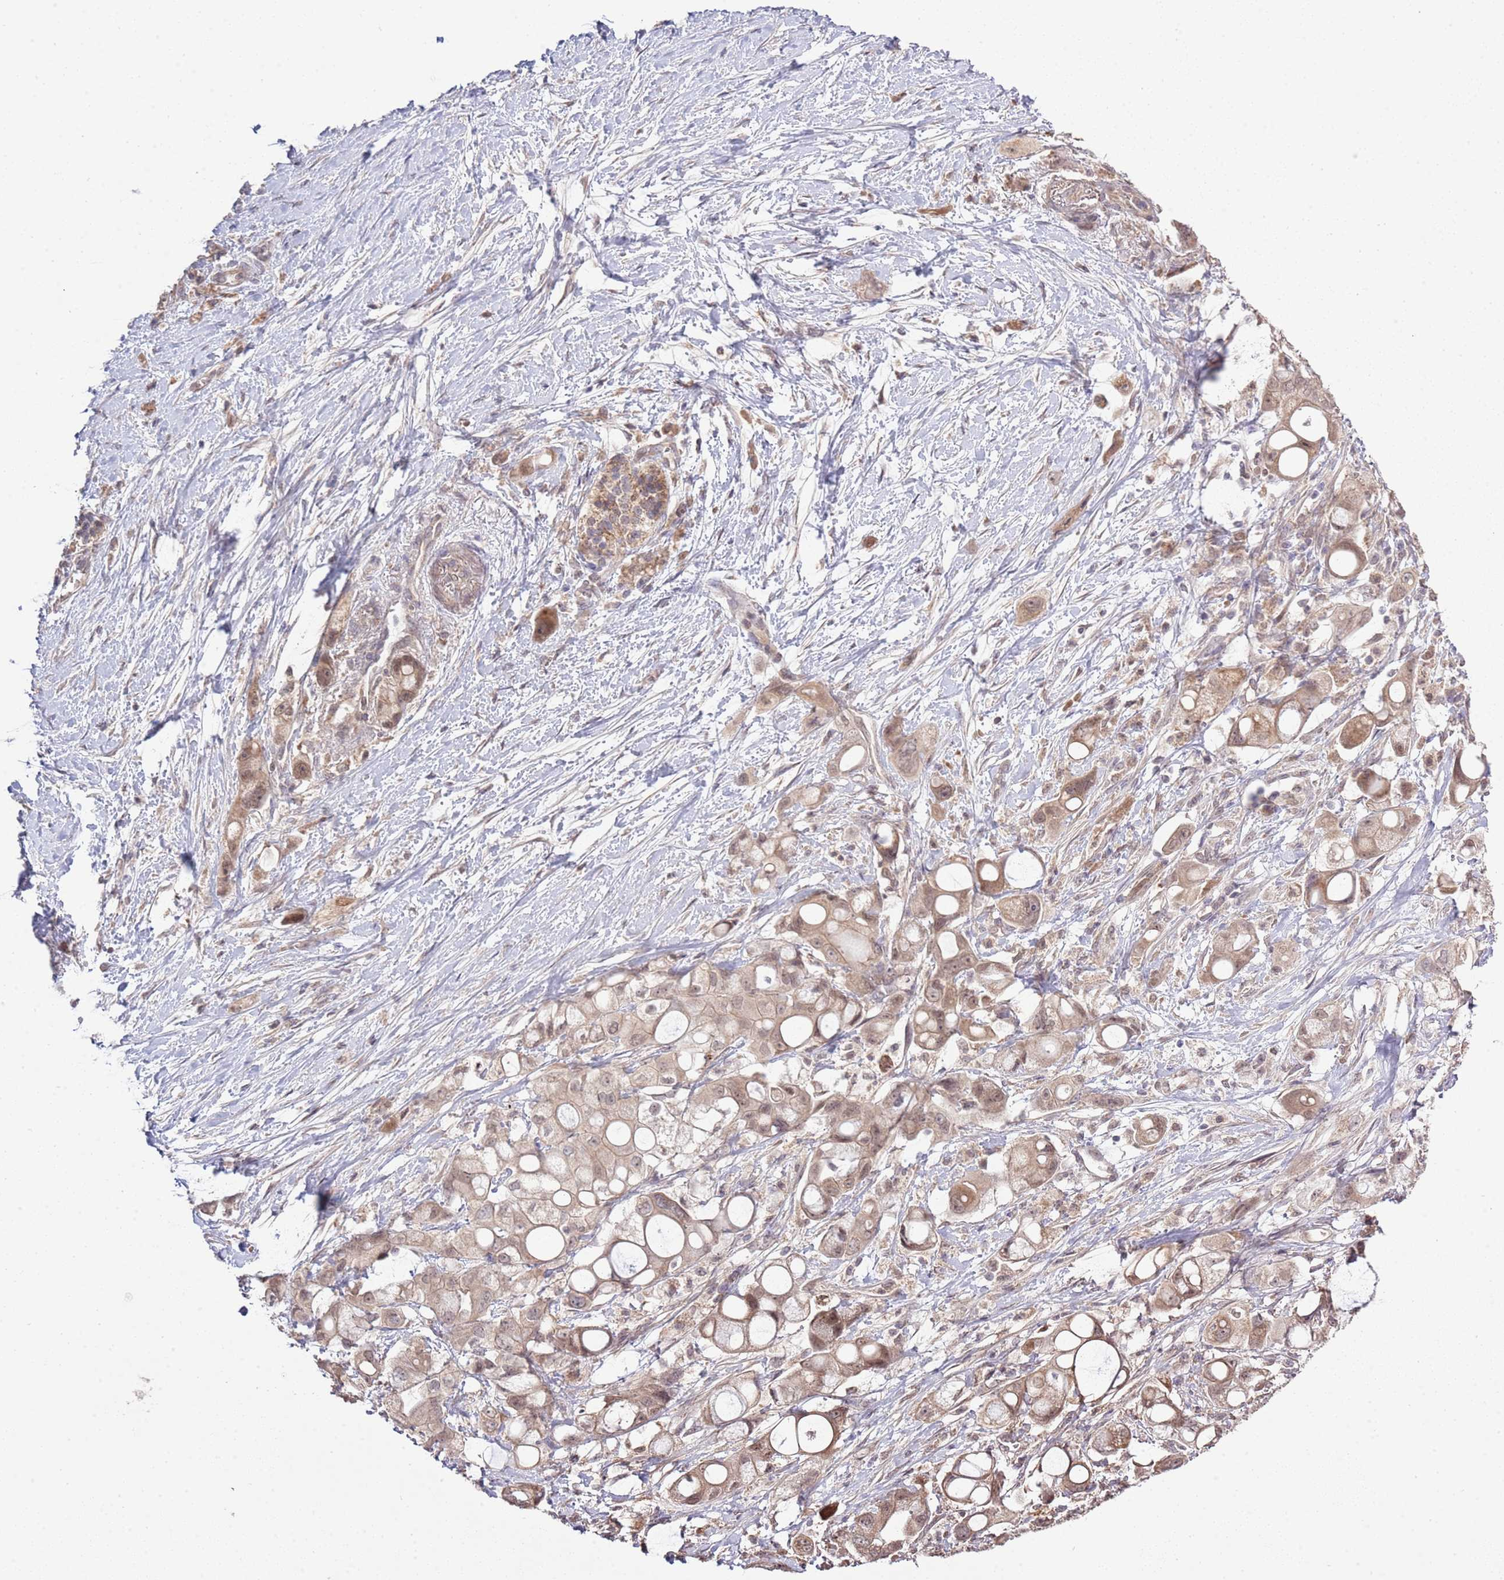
{"staining": {"intensity": "moderate", "quantity": ">75%", "location": "cytoplasmic/membranous,nuclear"}, "tissue": "pancreatic cancer", "cell_type": "Tumor cells", "image_type": "cancer", "snomed": [{"axis": "morphology", "description": "Adenocarcinoma, NOS"}, {"axis": "topography", "description": "Pancreas"}], "caption": "Pancreatic cancer was stained to show a protein in brown. There is medium levels of moderate cytoplasmic/membranous and nuclear positivity in about >75% of tumor cells. Nuclei are stained in blue.", "gene": "IVD", "patient": {"sex": "male", "age": 68}}